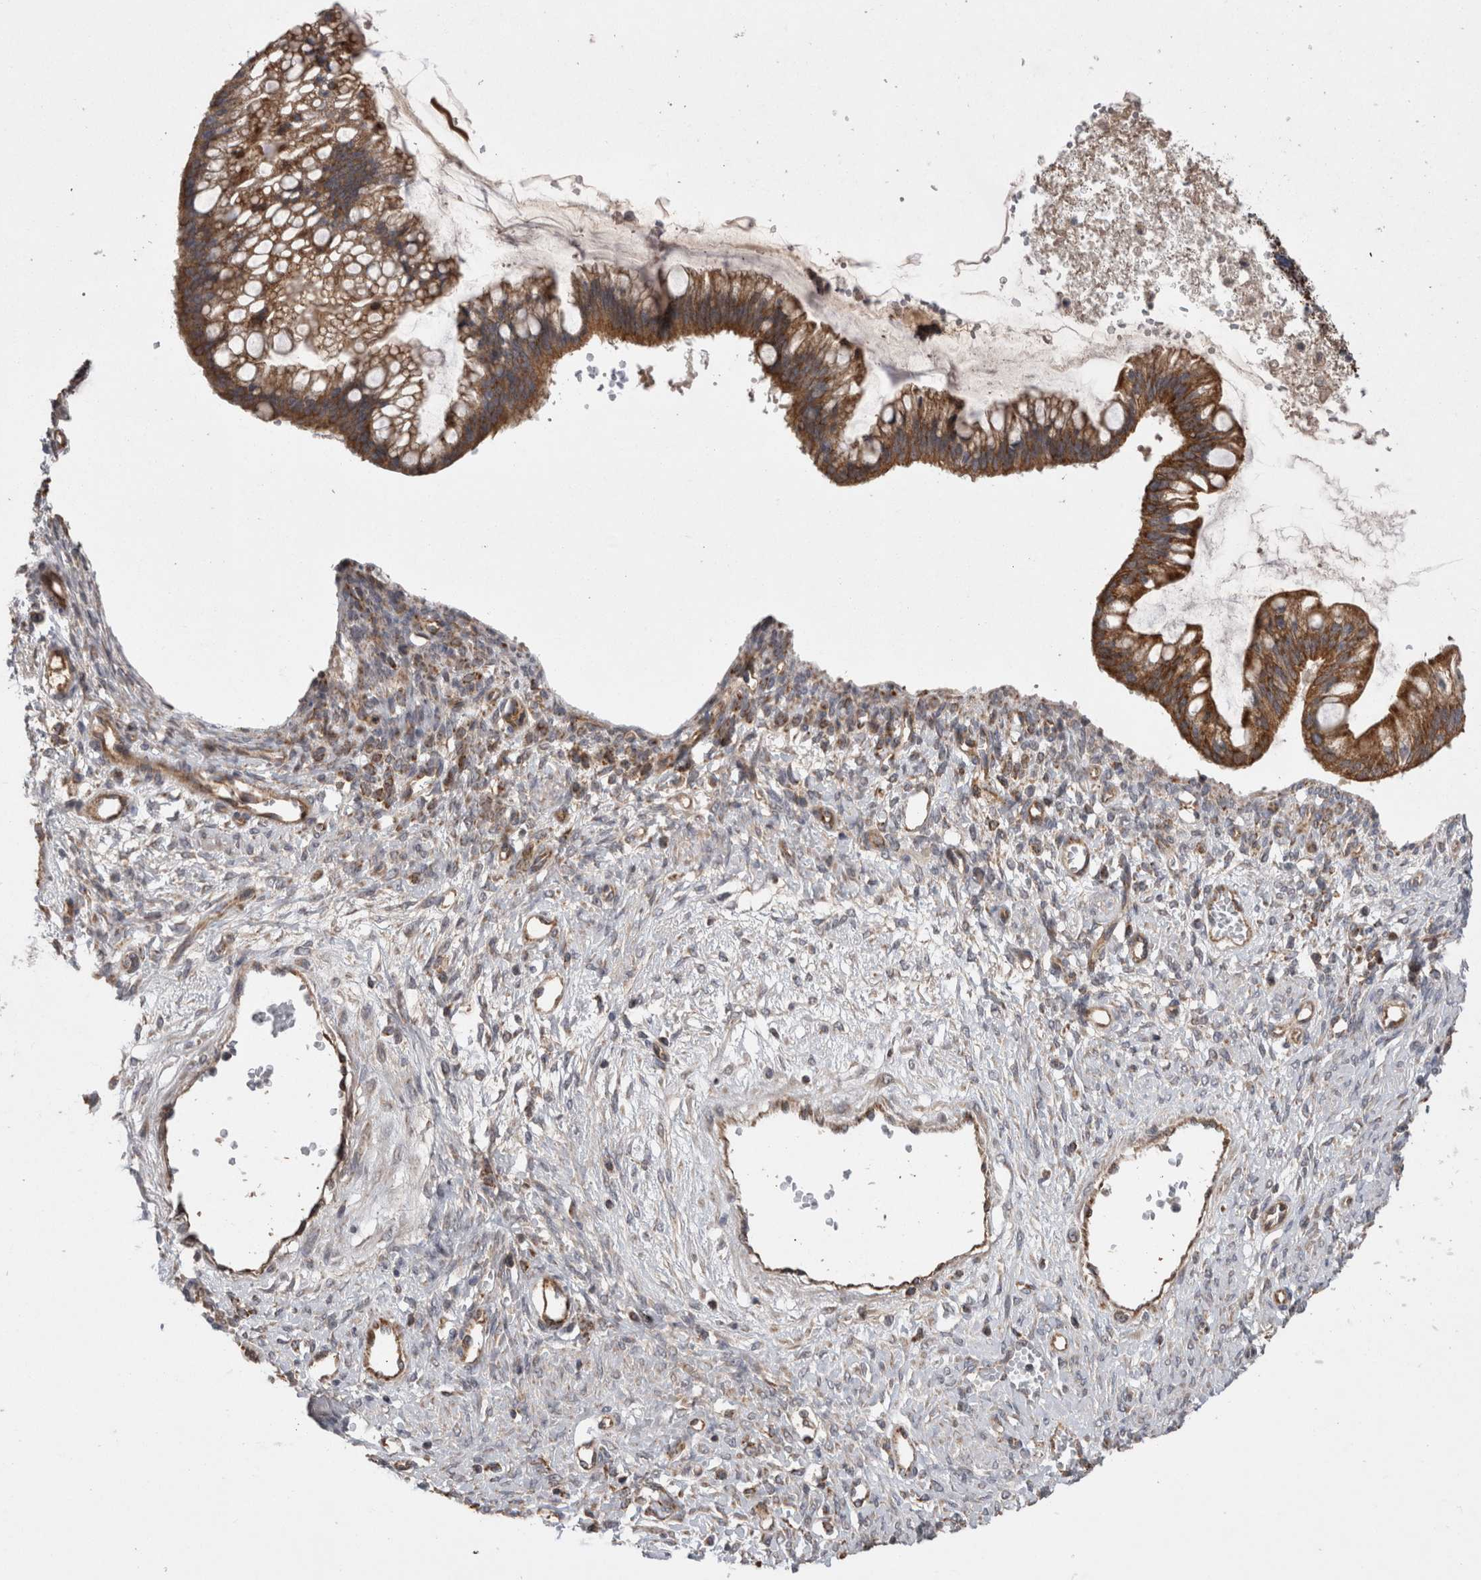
{"staining": {"intensity": "strong", "quantity": ">75%", "location": "cytoplasmic/membranous"}, "tissue": "ovarian cancer", "cell_type": "Tumor cells", "image_type": "cancer", "snomed": [{"axis": "morphology", "description": "Cystadenocarcinoma, mucinous, NOS"}, {"axis": "topography", "description": "Ovary"}], "caption": "This is a photomicrograph of immunohistochemistry (IHC) staining of ovarian cancer, which shows strong expression in the cytoplasmic/membranous of tumor cells.", "gene": "DARS2", "patient": {"sex": "female", "age": 73}}